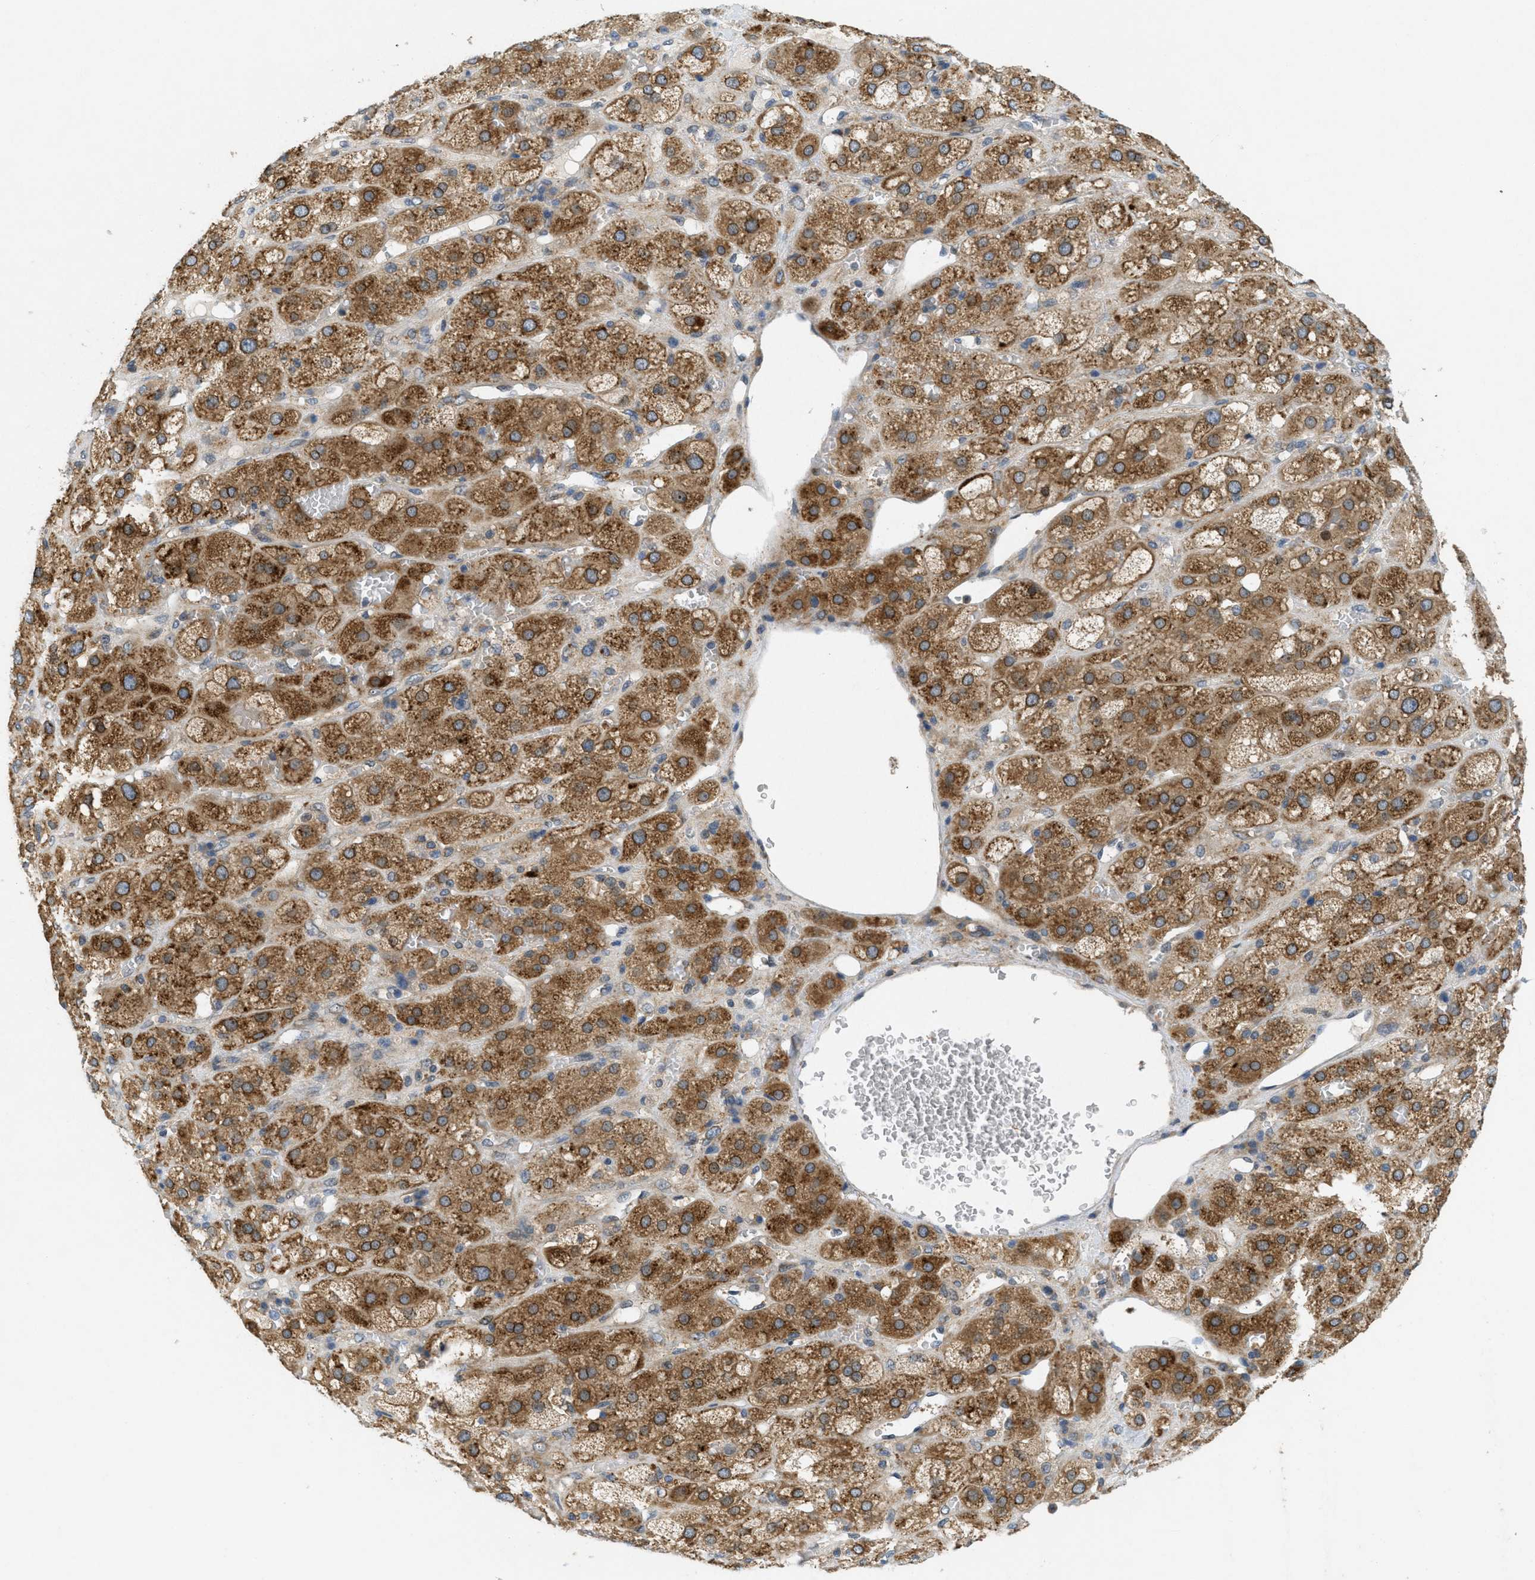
{"staining": {"intensity": "strong", "quantity": ">75%", "location": "cytoplasmic/membranous"}, "tissue": "adrenal gland", "cell_type": "Glandular cells", "image_type": "normal", "snomed": [{"axis": "morphology", "description": "Normal tissue, NOS"}, {"axis": "topography", "description": "Adrenal gland"}], "caption": "Approximately >75% of glandular cells in benign human adrenal gland show strong cytoplasmic/membranous protein positivity as visualized by brown immunohistochemical staining.", "gene": "SIGMAR1", "patient": {"sex": "female", "age": 47}}